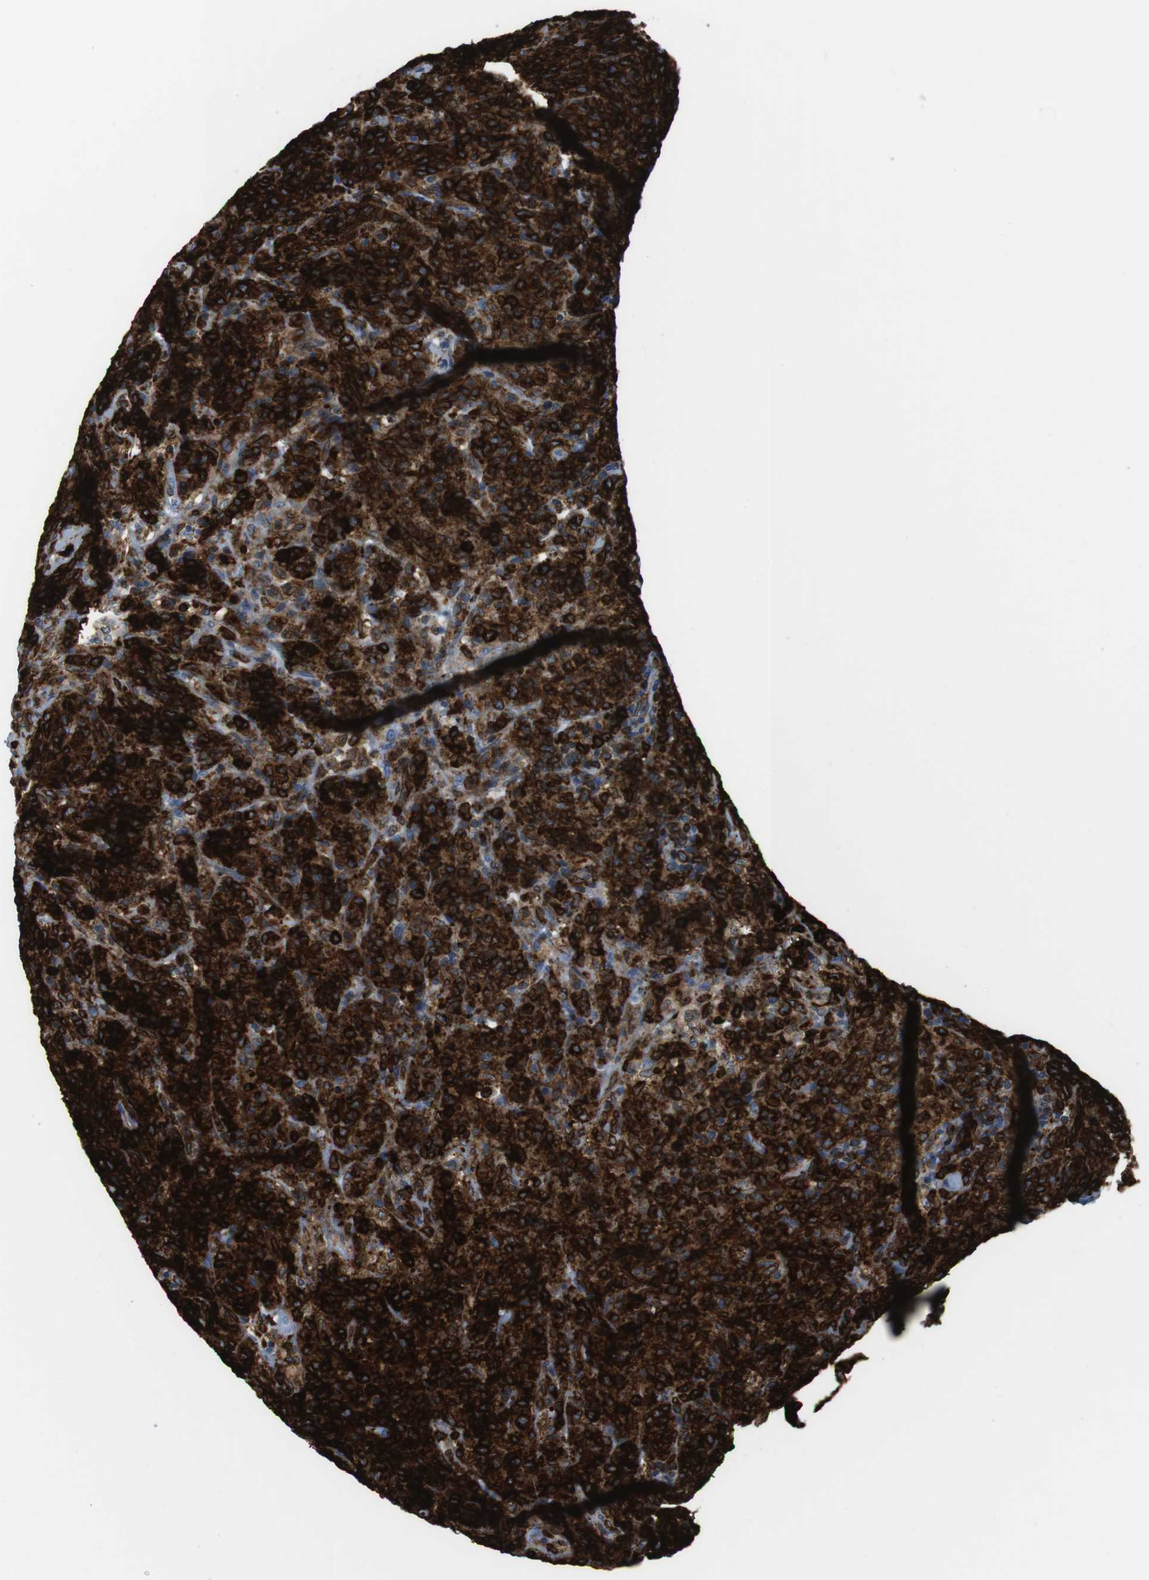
{"staining": {"intensity": "strong", "quantity": "25%-75%", "location": "cytoplasmic/membranous"}, "tissue": "lymphoma", "cell_type": "Tumor cells", "image_type": "cancer", "snomed": [{"axis": "morphology", "description": "Malignant lymphoma, non-Hodgkin's type, High grade"}, {"axis": "topography", "description": "Tonsil"}], "caption": "High-power microscopy captured an IHC micrograph of high-grade malignant lymphoma, non-Hodgkin's type, revealing strong cytoplasmic/membranous positivity in about 25%-75% of tumor cells. The protein of interest is stained brown, and the nuclei are stained in blue (DAB IHC with brightfield microscopy, high magnification).", "gene": "CIITA", "patient": {"sex": "female", "age": 36}}